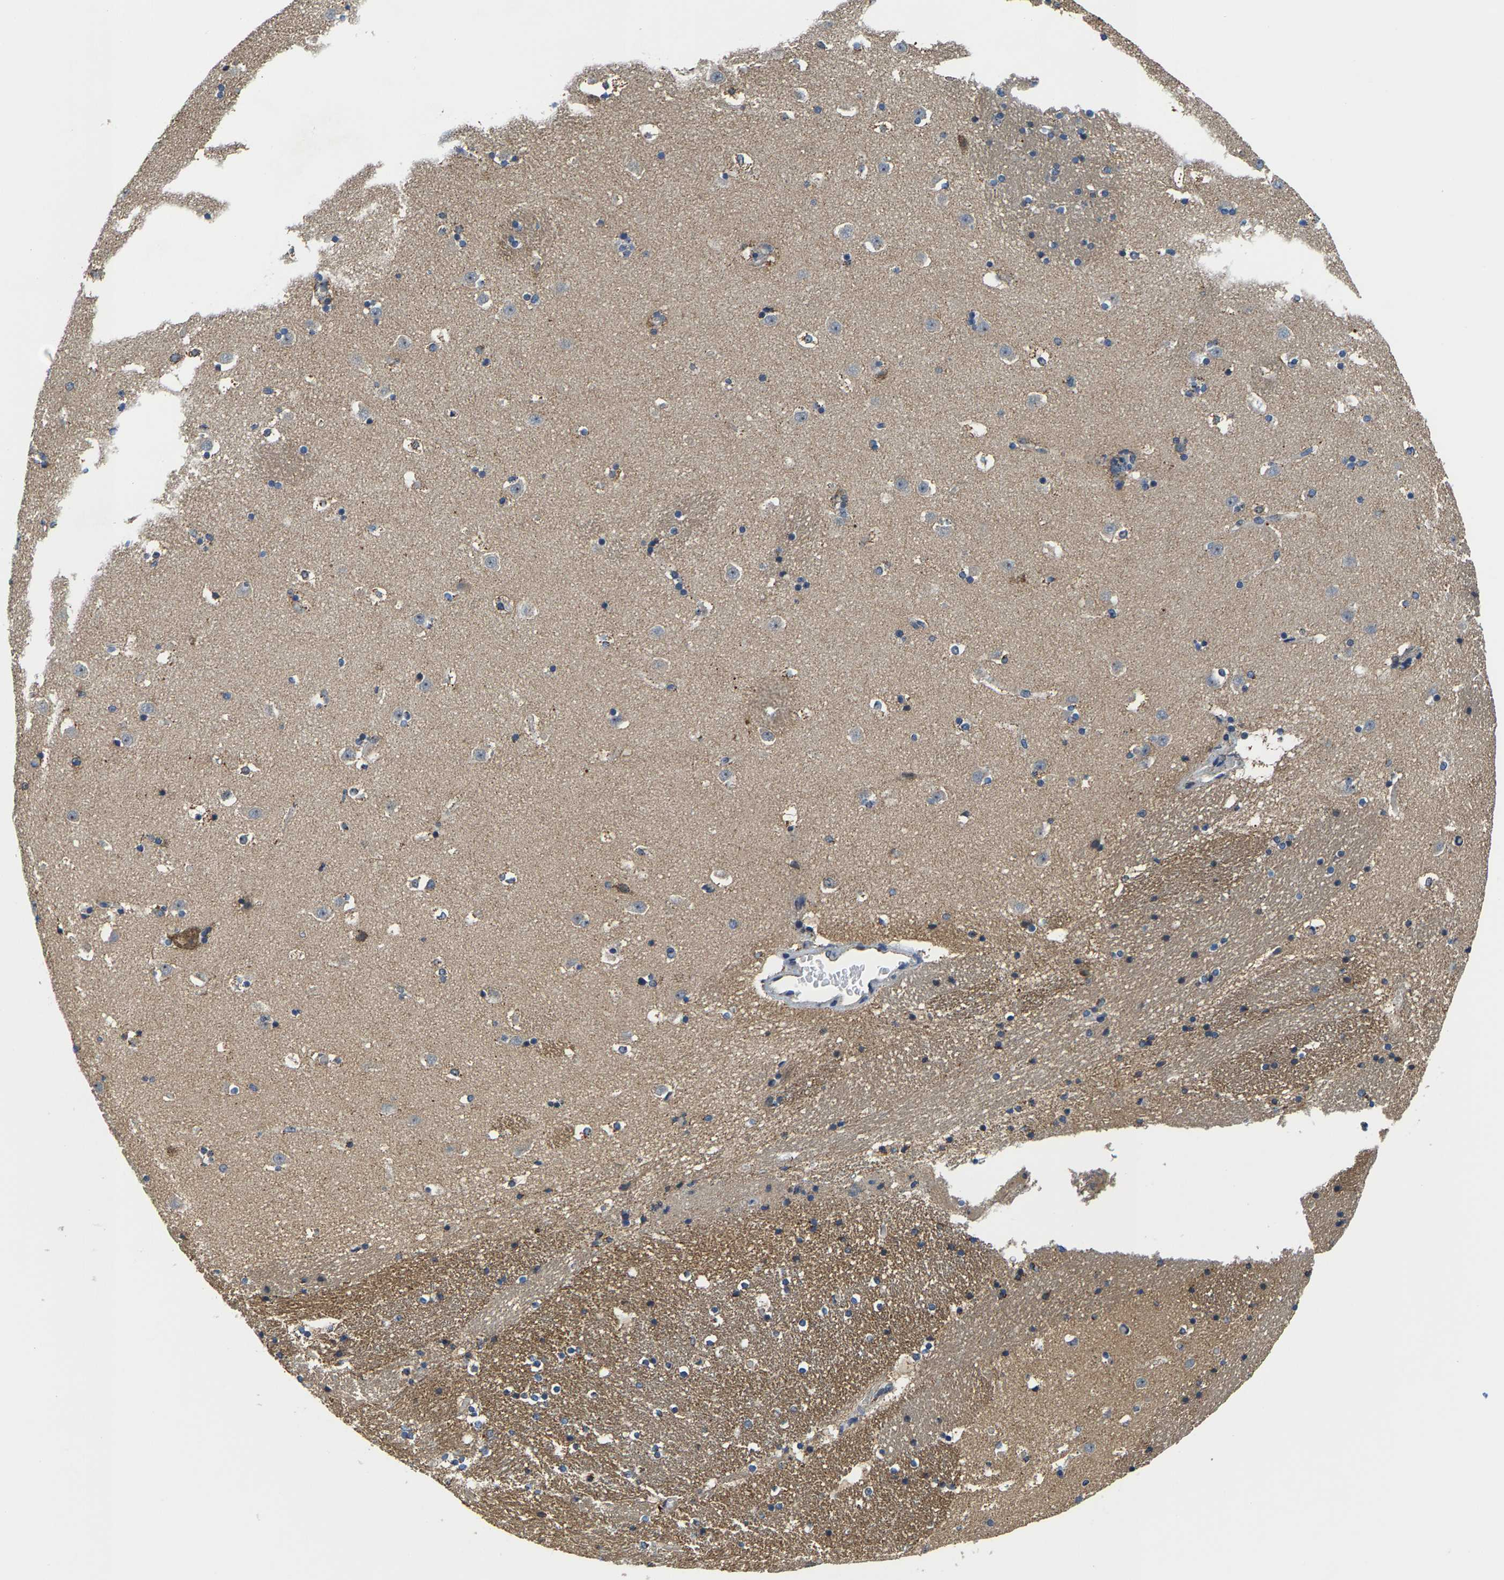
{"staining": {"intensity": "moderate", "quantity": "<25%", "location": "cytoplasmic/membranous"}, "tissue": "caudate", "cell_type": "Glial cells", "image_type": "normal", "snomed": [{"axis": "morphology", "description": "Normal tissue, NOS"}, {"axis": "topography", "description": "Lateral ventricle wall"}], "caption": "This image displays immunohistochemistry staining of benign caudate, with low moderate cytoplasmic/membranous expression in about <25% of glial cells.", "gene": "SHMT2", "patient": {"sex": "male", "age": 45}}